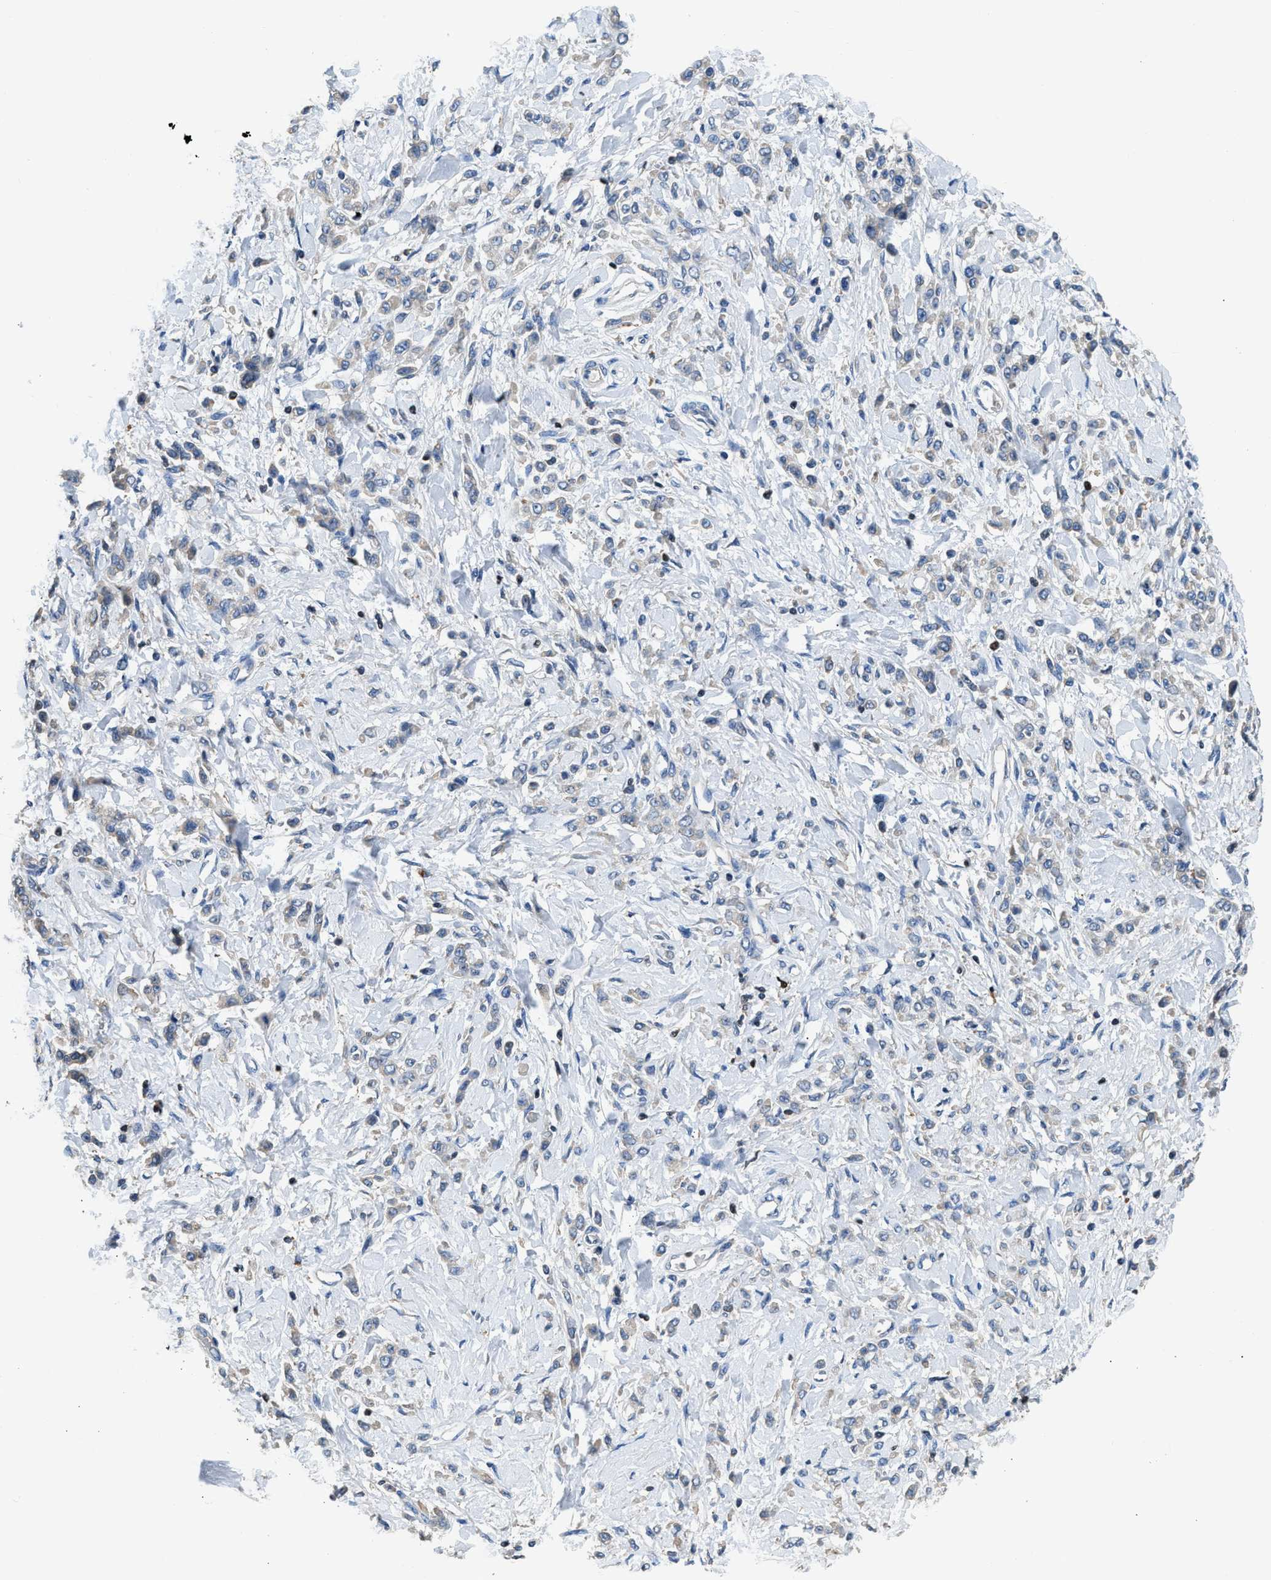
{"staining": {"intensity": "weak", "quantity": "<25%", "location": "cytoplasmic/membranous"}, "tissue": "stomach cancer", "cell_type": "Tumor cells", "image_type": "cancer", "snomed": [{"axis": "morphology", "description": "Normal tissue, NOS"}, {"axis": "morphology", "description": "Adenocarcinoma, NOS"}, {"axis": "topography", "description": "Stomach"}], "caption": "The histopathology image reveals no staining of tumor cells in stomach cancer.", "gene": "TOX", "patient": {"sex": "male", "age": 82}}